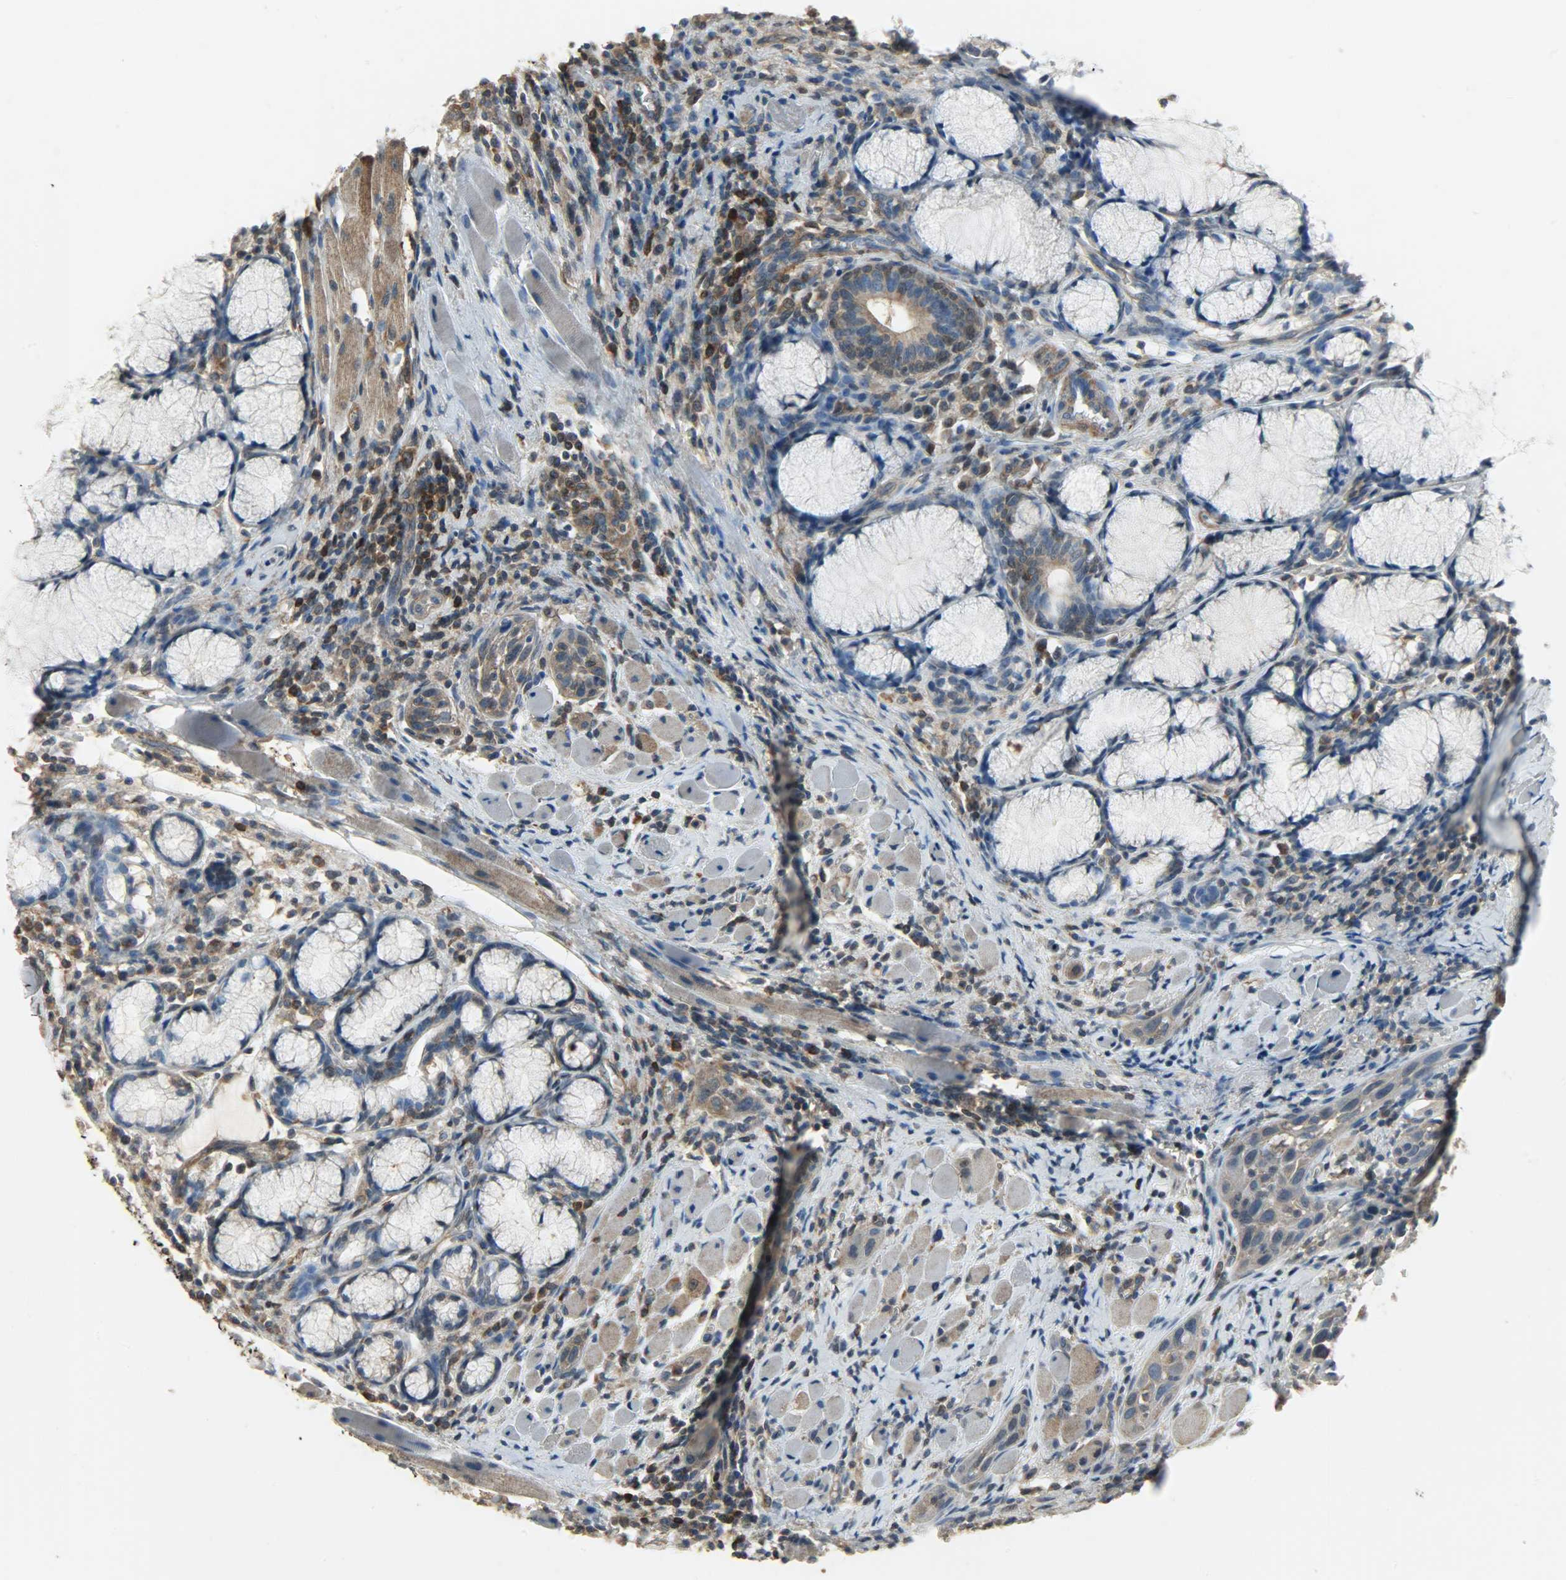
{"staining": {"intensity": "weak", "quantity": ">75%", "location": "cytoplasmic/membranous"}, "tissue": "head and neck cancer", "cell_type": "Tumor cells", "image_type": "cancer", "snomed": [{"axis": "morphology", "description": "Squamous cell carcinoma, NOS"}, {"axis": "topography", "description": "Oral tissue"}, {"axis": "topography", "description": "Head-Neck"}], "caption": "Immunohistochemical staining of human squamous cell carcinoma (head and neck) reveals low levels of weak cytoplasmic/membranous staining in approximately >75% of tumor cells.", "gene": "LDHB", "patient": {"sex": "female", "age": 50}}